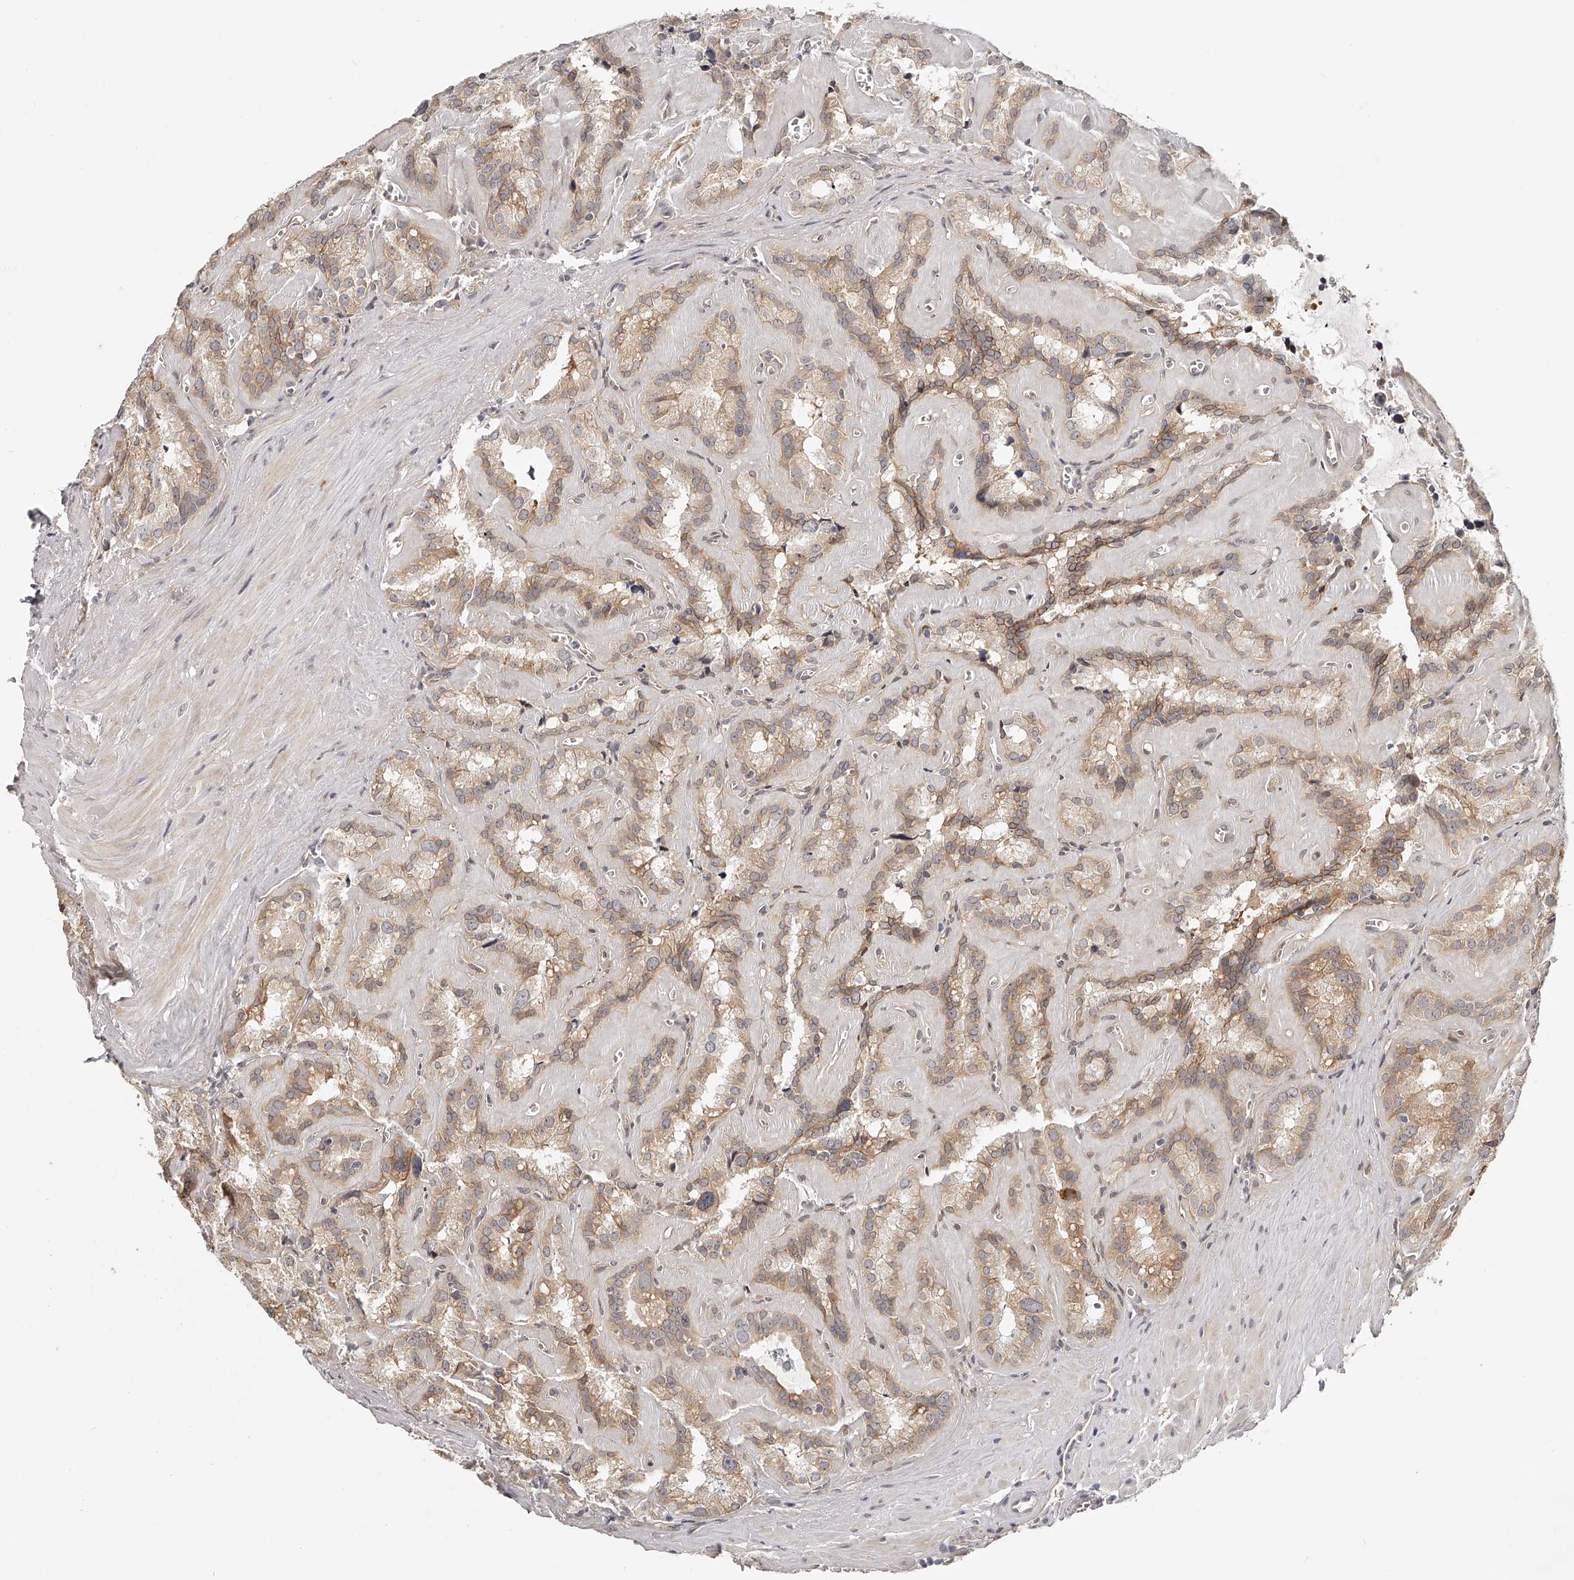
{"staining": {"intensity": "moderate", "quantity": ">75%", "location": "cytoplasmic/membranous"}, "tissue": "seminal vesicle", "cell_type": "Glandular cells", "image_type": "normal", "snomed": [{"axis": "morphology", "description": "Normal tissue, NOS"}, {"axis": "topography", "description": "Prostate"}, {"axis": "topography", "description": "Seminal veicle"}], "caption": "Immunohistochemistry of unremarkable human seminal vesicle reveals medium levels of moderate cytoplasmic/membranous positivity in approximately >75% of glandular cells.", "gene": "ZNF582", "patient": {"sex": "male", "age": 59}}